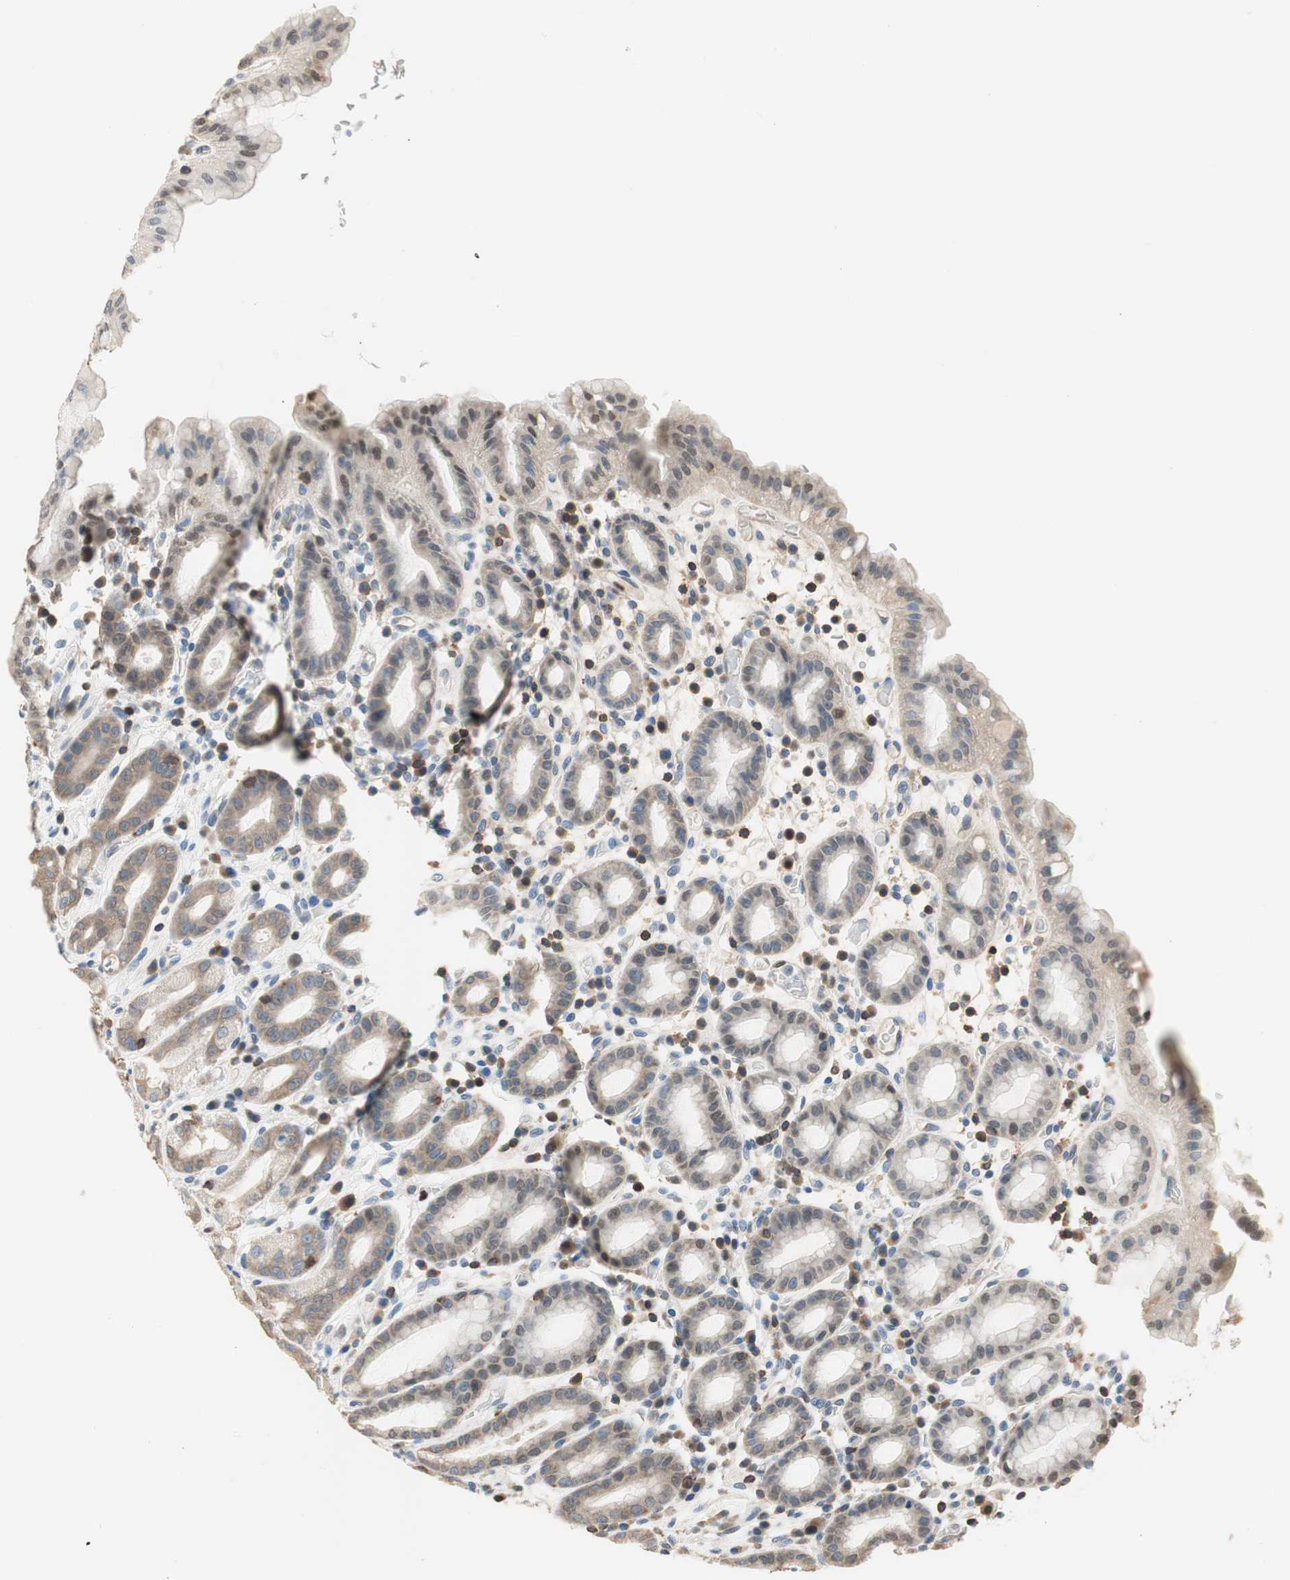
{"staining": {"intensity": "moderate", "quantity": "<25%", "location": "cytoplasmic/membranous,nuclear"}, "tissue": "stomach", "cell_type": "Glandular cells", "image_type": "normal", "snomed": [{"axis": "morphology", "description": "Normal tissue, NOS"}, {"axis": "topography", "description": "Stomach, upper"}], "caption": "DAB (3,3'-diaminobenzidine) immunohistochemical staining of unremarkable human stomach shows moderate cytoplasmic/membranous,nuclear protein staining in approximately <25% of glandular cells. Using DAB (brown) and hematoxylin (blue) stains, captured at high magnification using brightfield microscopy.", "gene": "NFATC2", "patient": {"sex": "male", "age": 68}}